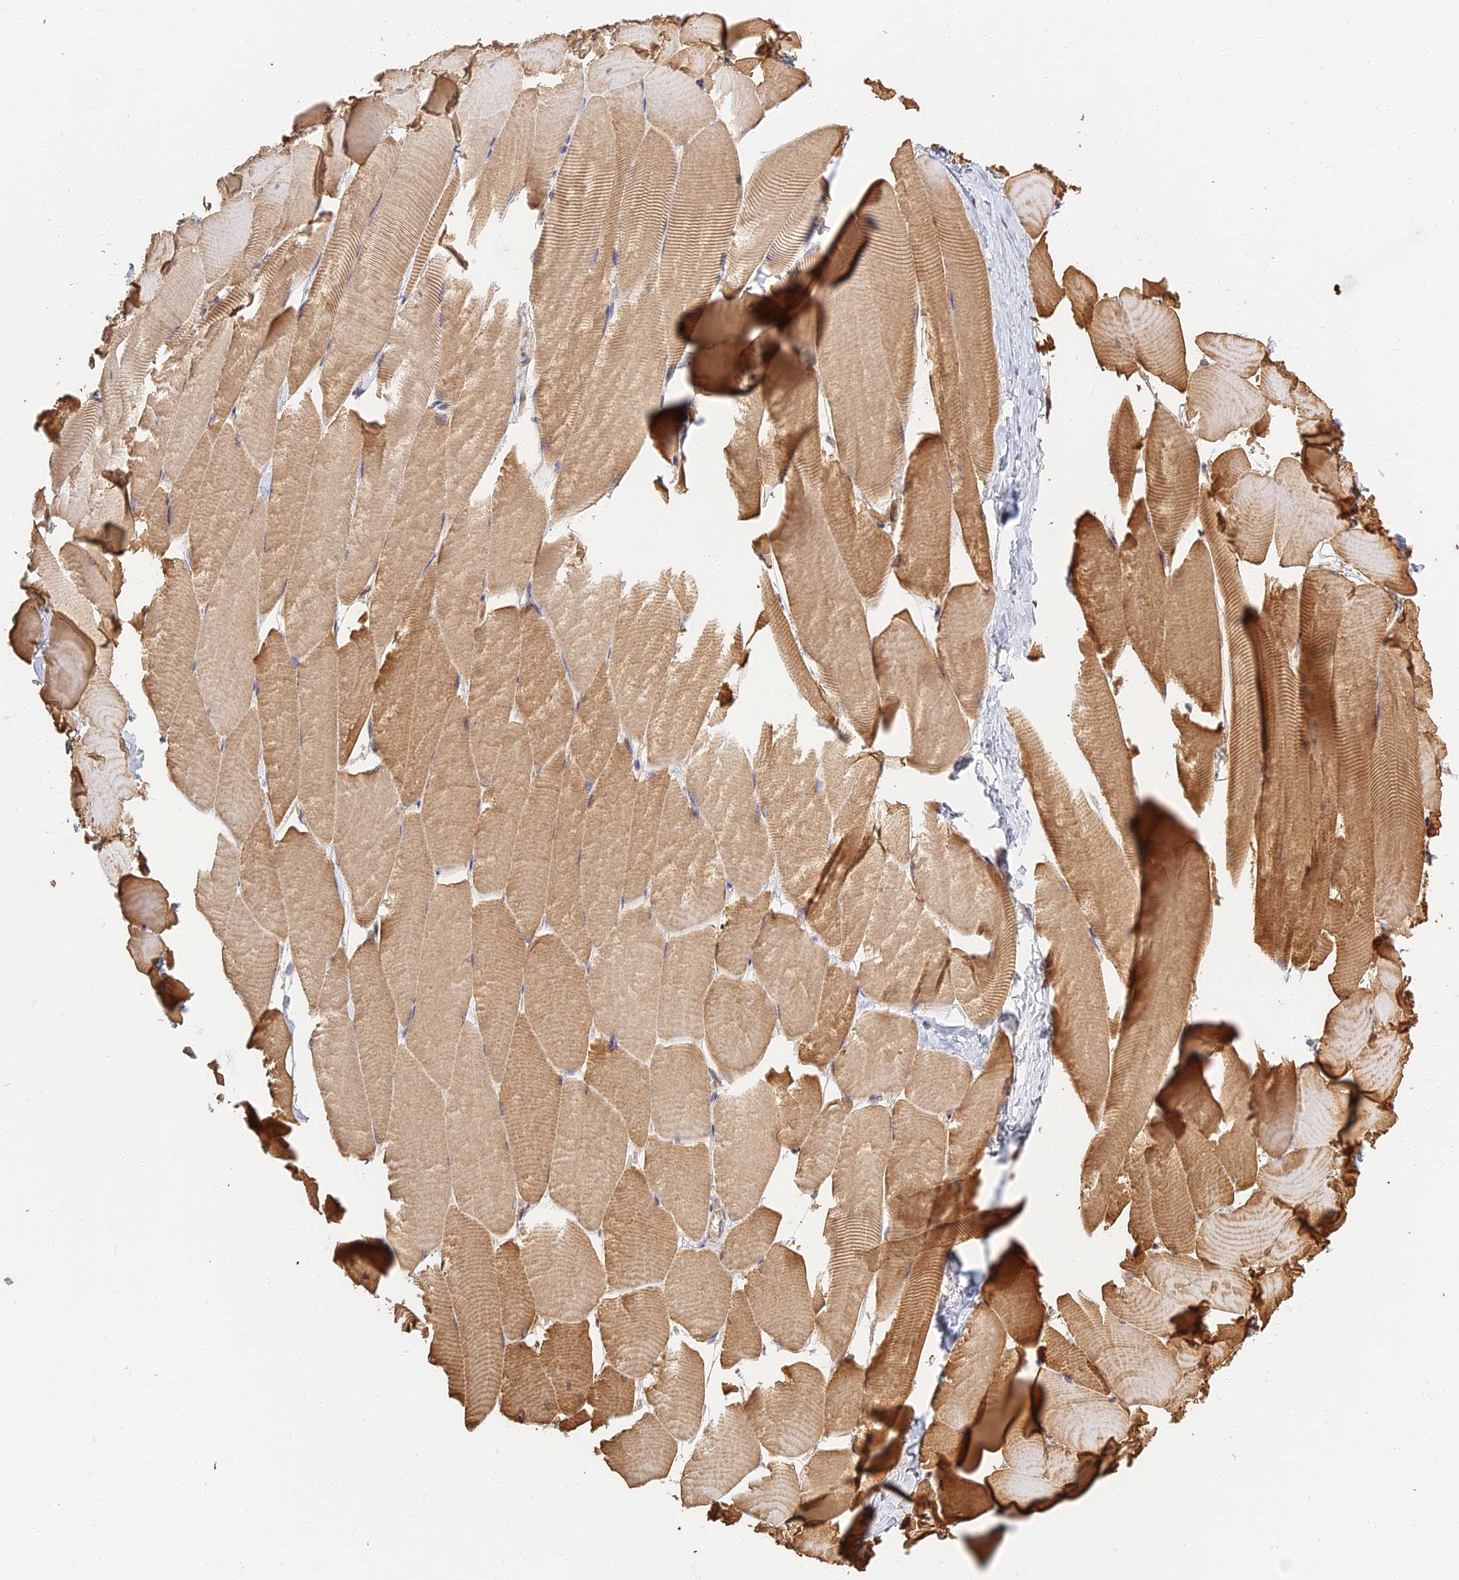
{"staining": {"intensity": "moderate", "quantity": ">75%", "location": "cytoplasmic/membranous"}, "tissue": "skeletal muscle", "cell_type": "Myocytes", "image_type": "normal", "snomed": [{"axis": "morphology", "description": "Normal tissue, NOS"}, {"axis": "topography", "description": "Skeletal muscle"}], "caption": "Immunohistochemistry of normal skeletal muscle reveals medium levels of moderate cytoplasmic/membranous expression in approximately >75% of myocytes. (DAB = brown stain, brightfield microscopy at high magnification).", "gene": "LRRN3", "patient": {"sex": "male", "age": 25}}